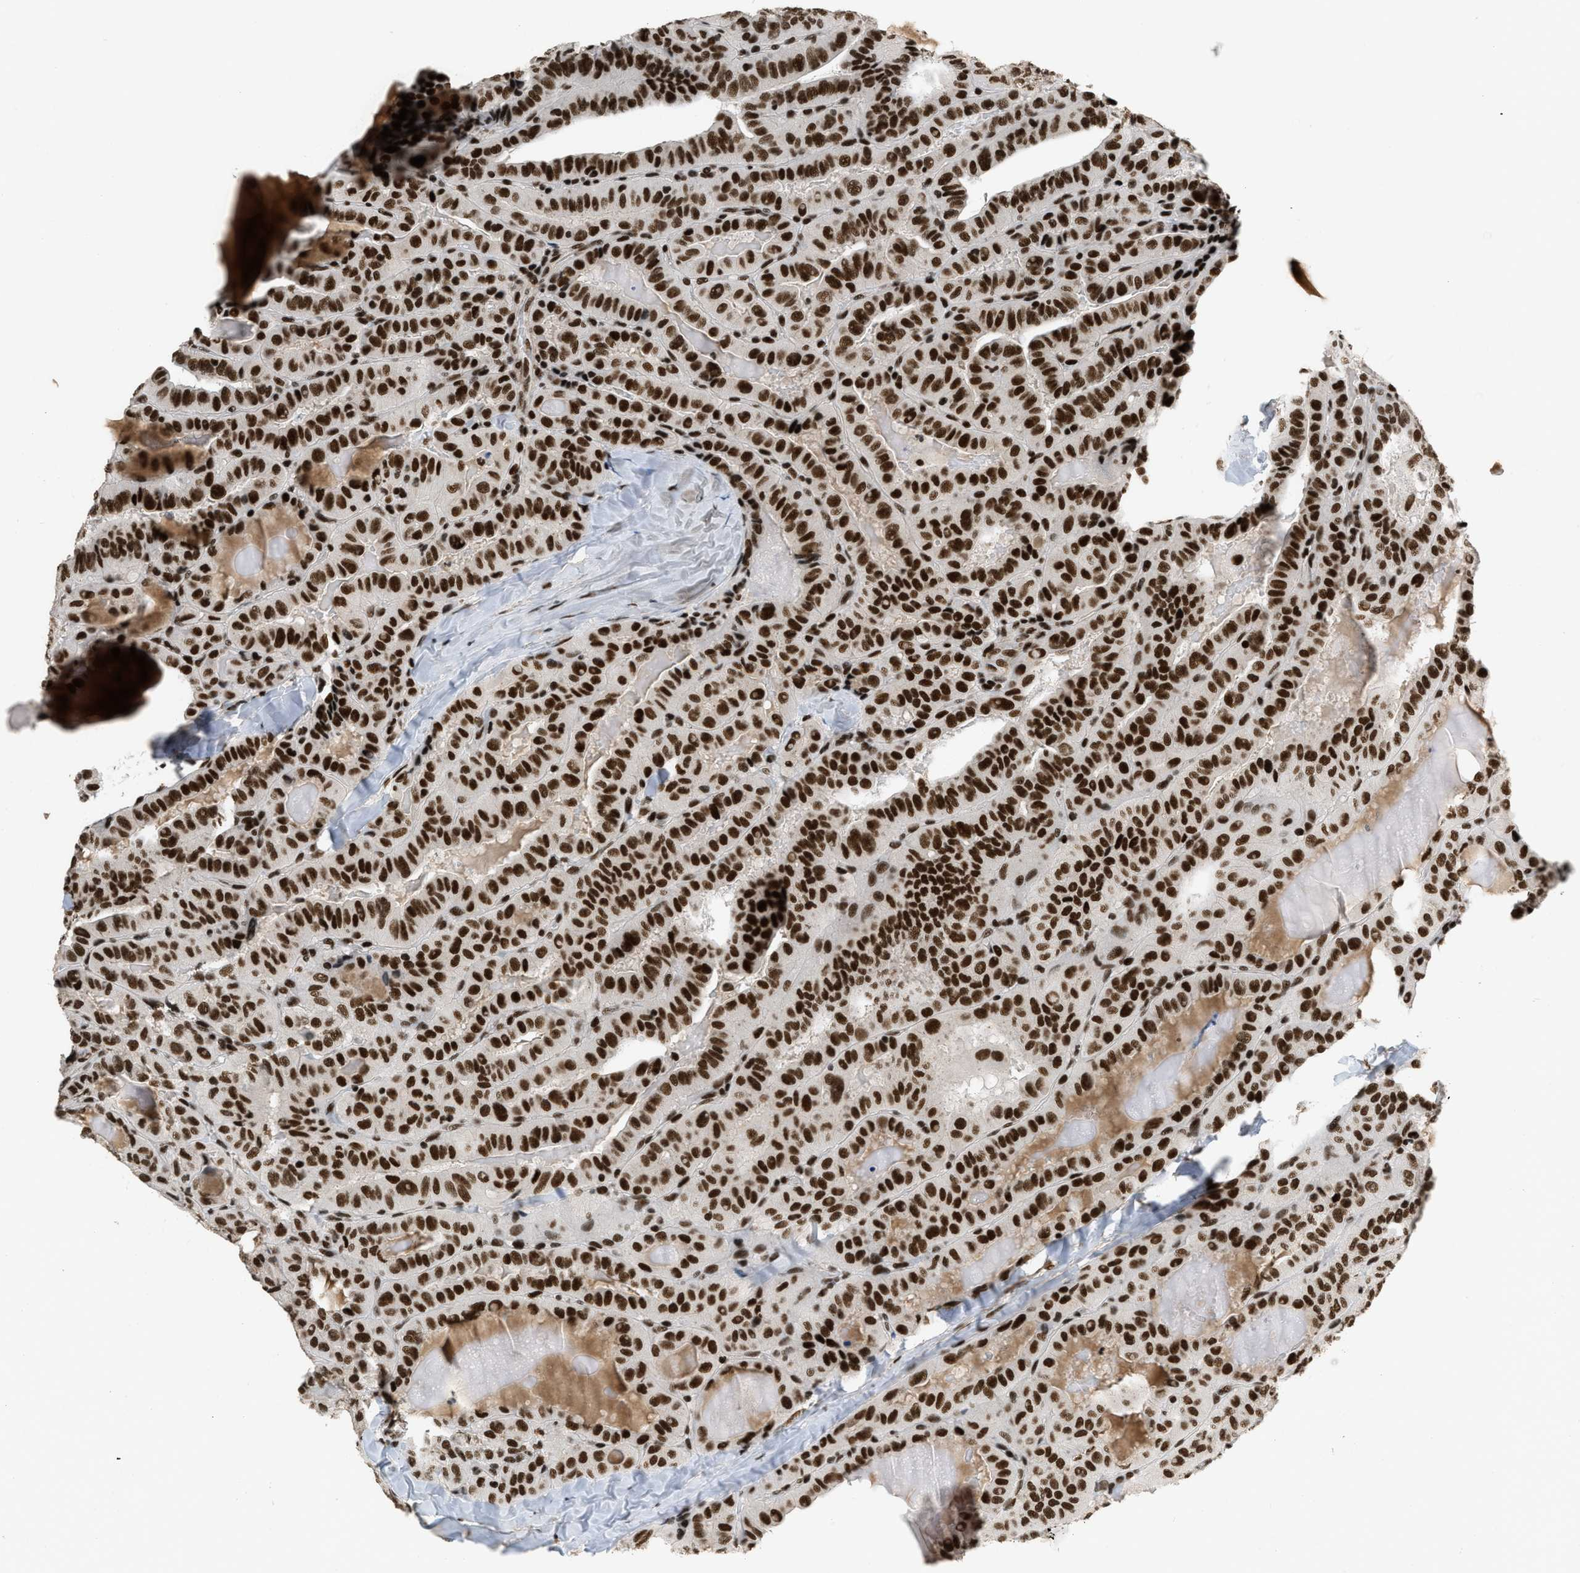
{"staining": {"intensity": "strong", "quantity": ">75%", "location": "nuclear"}, "tissue": "thyroid cancer", "cell_type": "Tumor cells", "image_type": "cancer", "snomed": [{"axis": "morphology", "description": "Papillary adenocarcinoma, NOS"}, {"axis": "topography", "description": "Thyroid gland"}], "caption": "Protein expression analysis of human thyroid cancer reveals strong nuclear staining in approximately >75% of tumor cells. The protein is stained brown, and the nuclei are stained in blue (DAB (3,3'-diaminobenzidine) IHC with brightfield microscopy, high magnification).", "gene": "SMARCB1", "patient": {"sex": "male", "age": 77}}